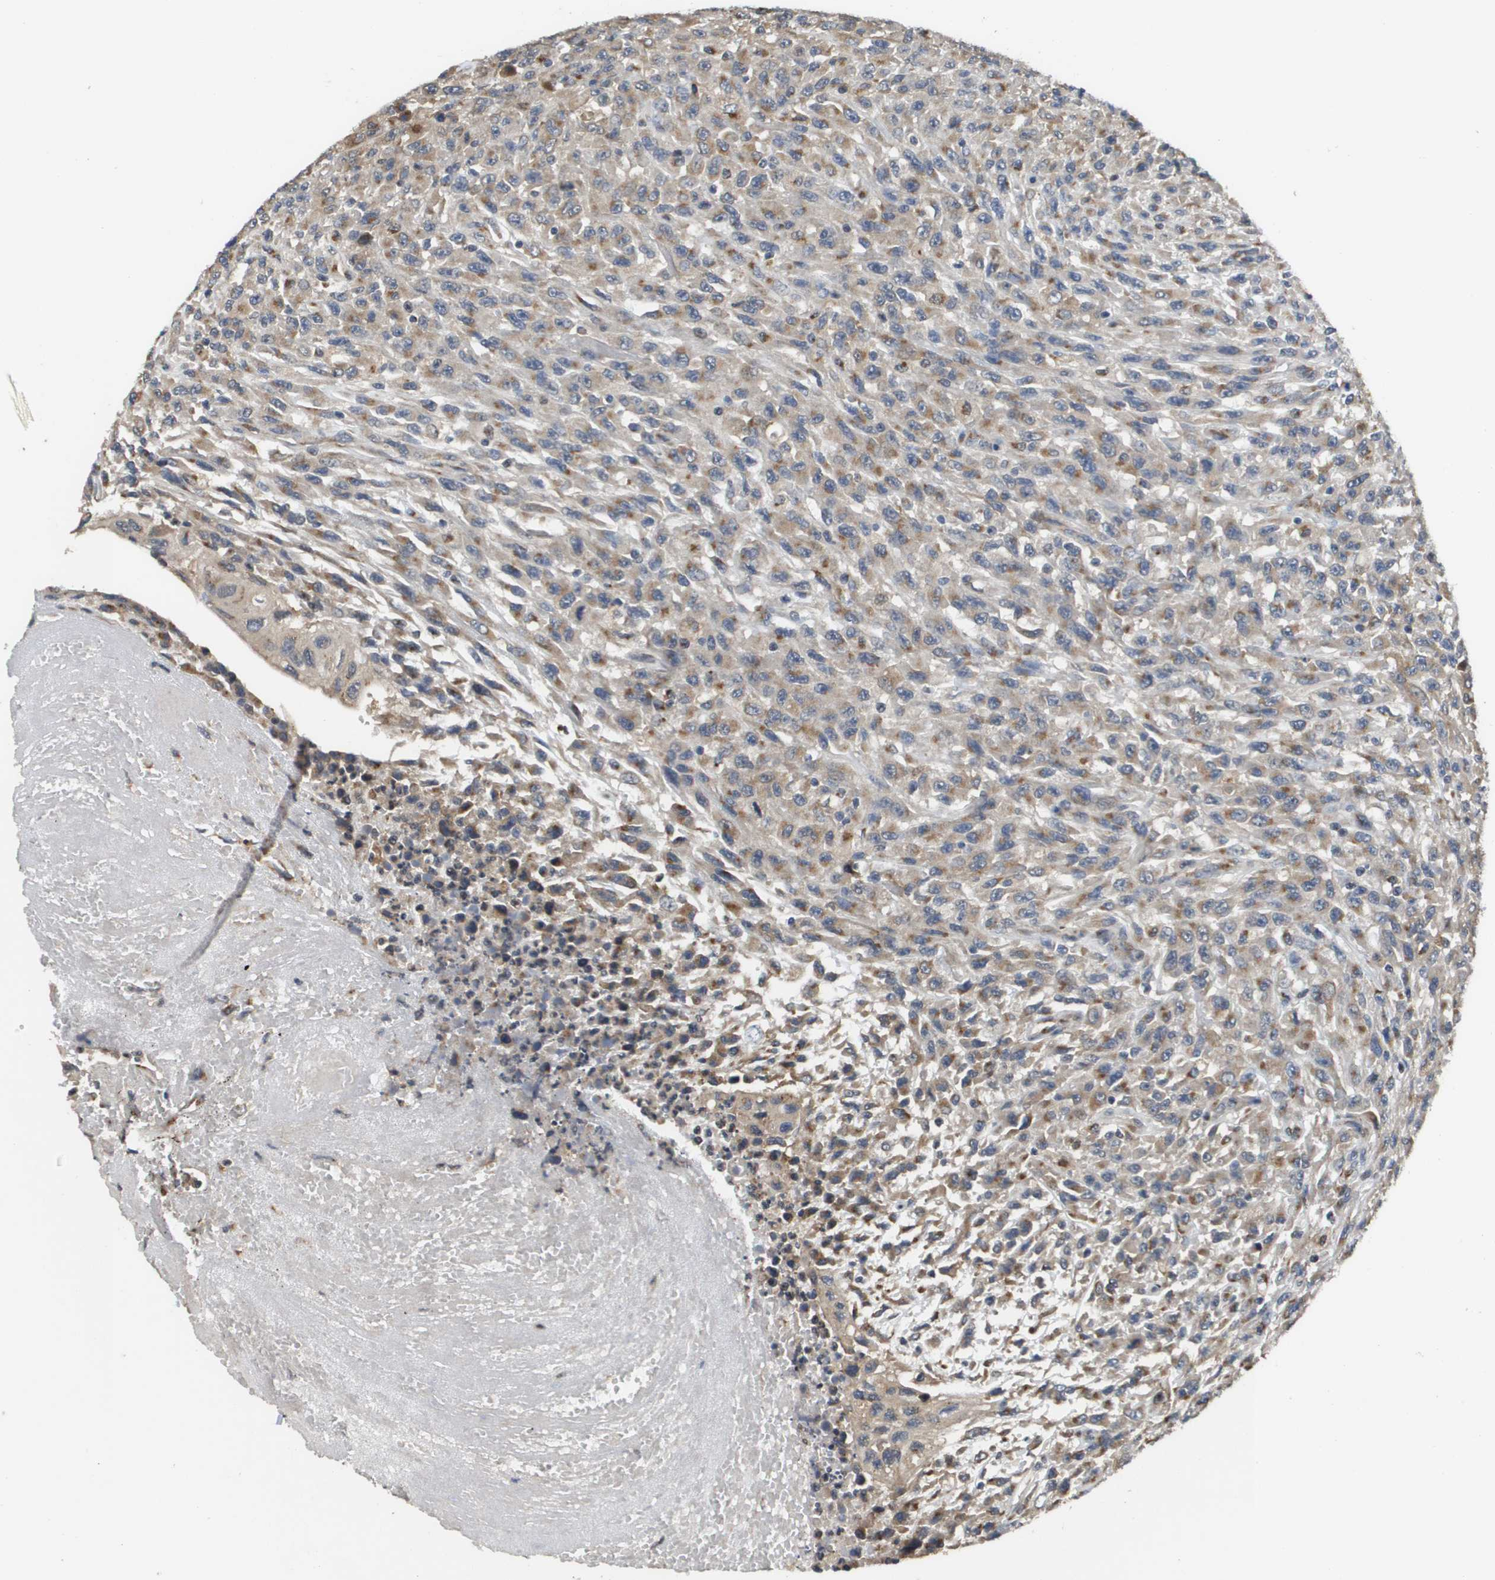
{"staining": {"intensity": "moderate", "quantity": "25%-75%", "location": "cytoplasmic/membranous"}, "tissue": "urothelial cancer", "cell_type": "Tumor cells", "image_type": "cancer", "snomed": [{"axis": "morphology", "description": "Urothelial carcinoma, High grade"}, {"axis": "topography", "description": "Urinary bladder"}], "caption": "DAB (3,3'-diaminobenzidine) immunohistochemical staining of human urothelial cancer exhibits moderate cytoplasmic/membranous protein positivity in about 25%-75% of tumor cells.", "gene": "PCK1", "patient": {"sex": "male", "age": 66}}